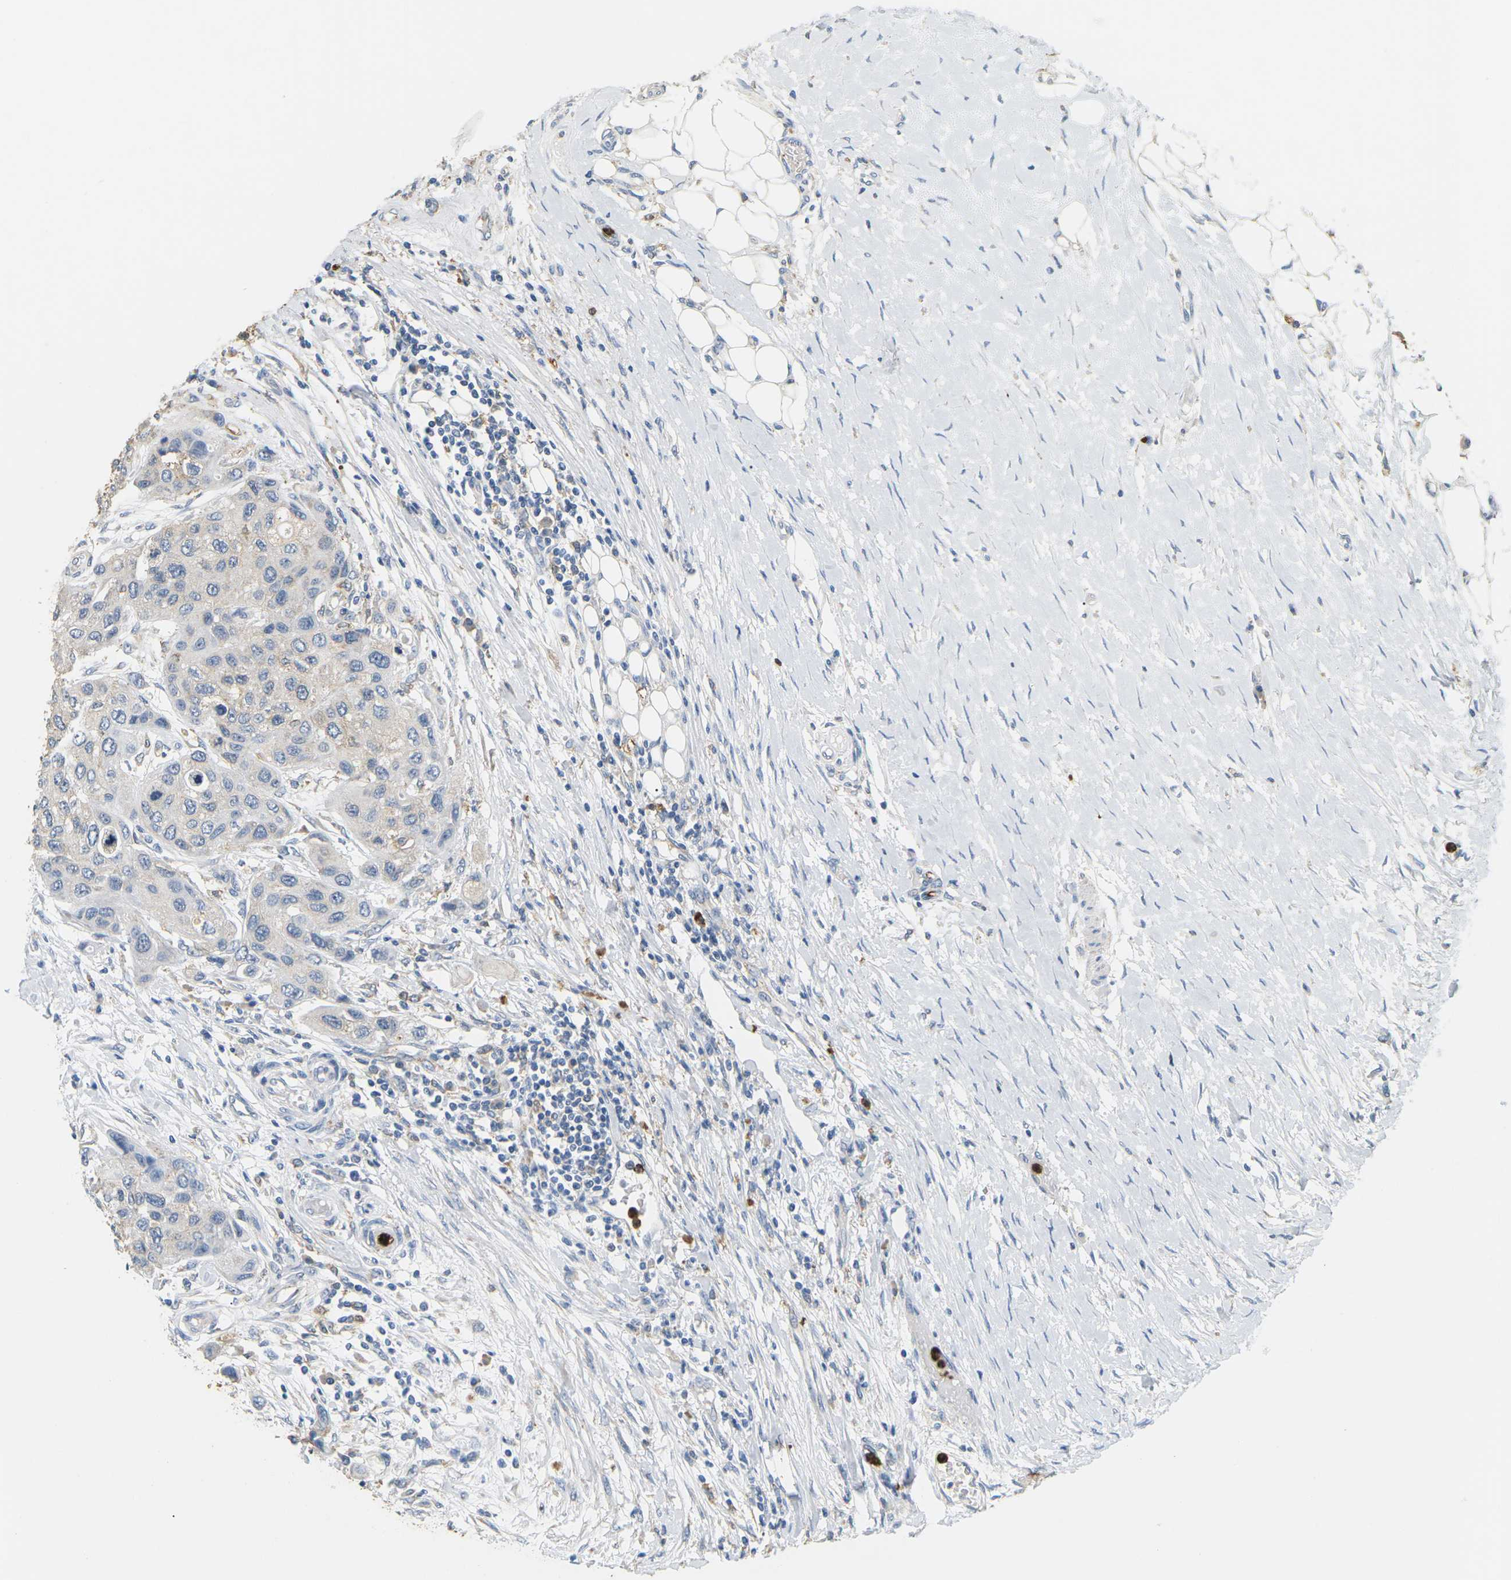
{"staining": {"intensity": "negative", "quantity": "none", "location": "none"}, "tissue": "urothelial cancer", "cell_type": "Tumor cells", "image_type": "cancer", "snomed": [{"axis": "morphology", "description": "Urothelial carcinoma, High grade"}, {"axis": "topography", "description": "Urinary bladder"}], "caption": "Immunohistochemical staining of human high-grade urothelial carcinoma shows no significant staining in tumor cells.", "gene": "ADM", "patient": {"sex": "female", "age": 56}}